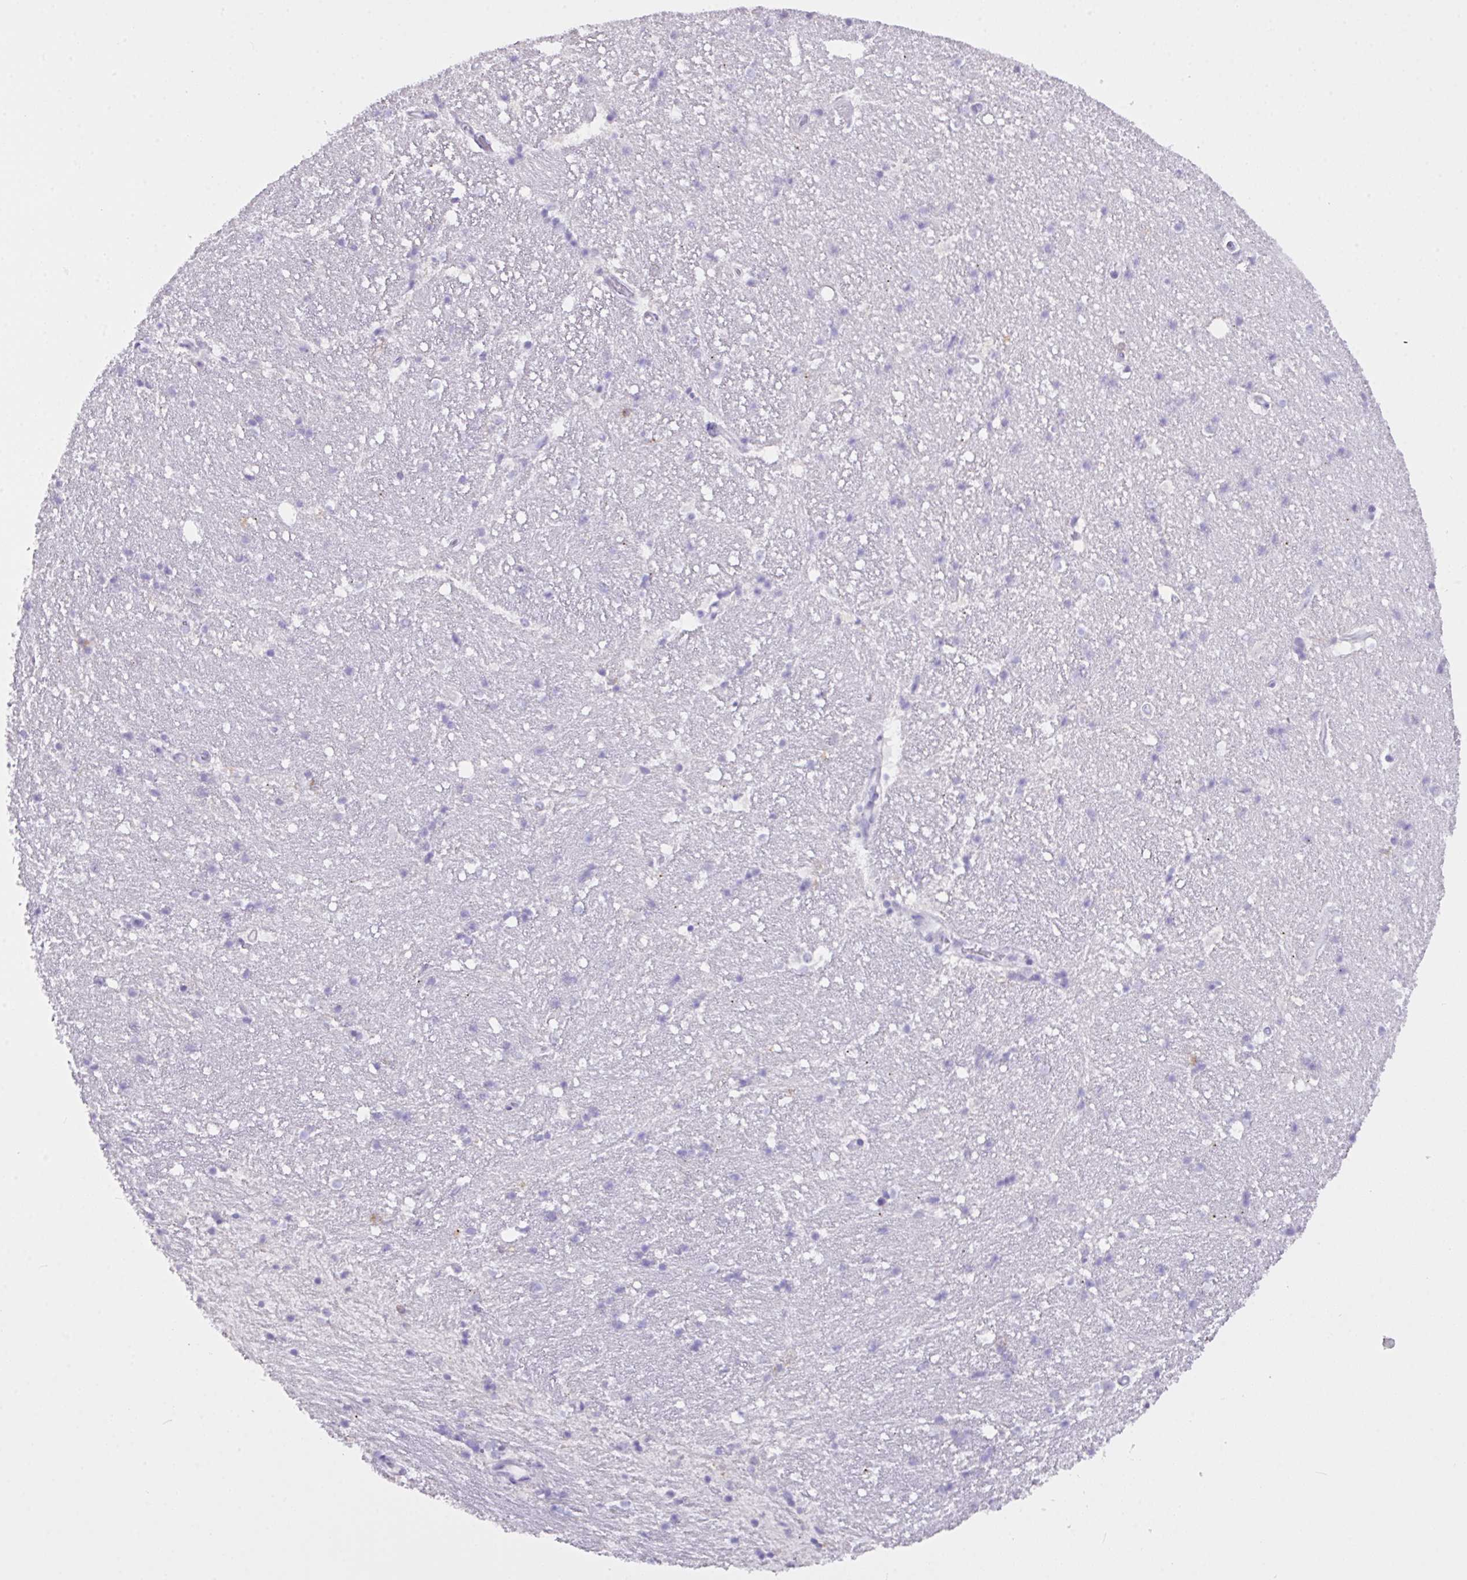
{"staining": {"intensity": "negative", "quantity": "none", "location": "none"}, "tissue": "hippocampus", "cell_type": "Glial cells", "image_type": "normal", "snomed": [{"axis": "morphology", "description": "Normal tissue, NOS"}, {"axis": "topography", "description": "Hippocampus"}], "caption": "Immunohistochemical staining of unremarkable hippocampus shows no significant positivity in glial cells. The staining is performed using DAB (3,3'-diaminobenzidine) brown chromogen with nuclei counter-stained in using hematoxylin.", "gene": "CST11", "patient": {"sex": "male", "age": 63}}